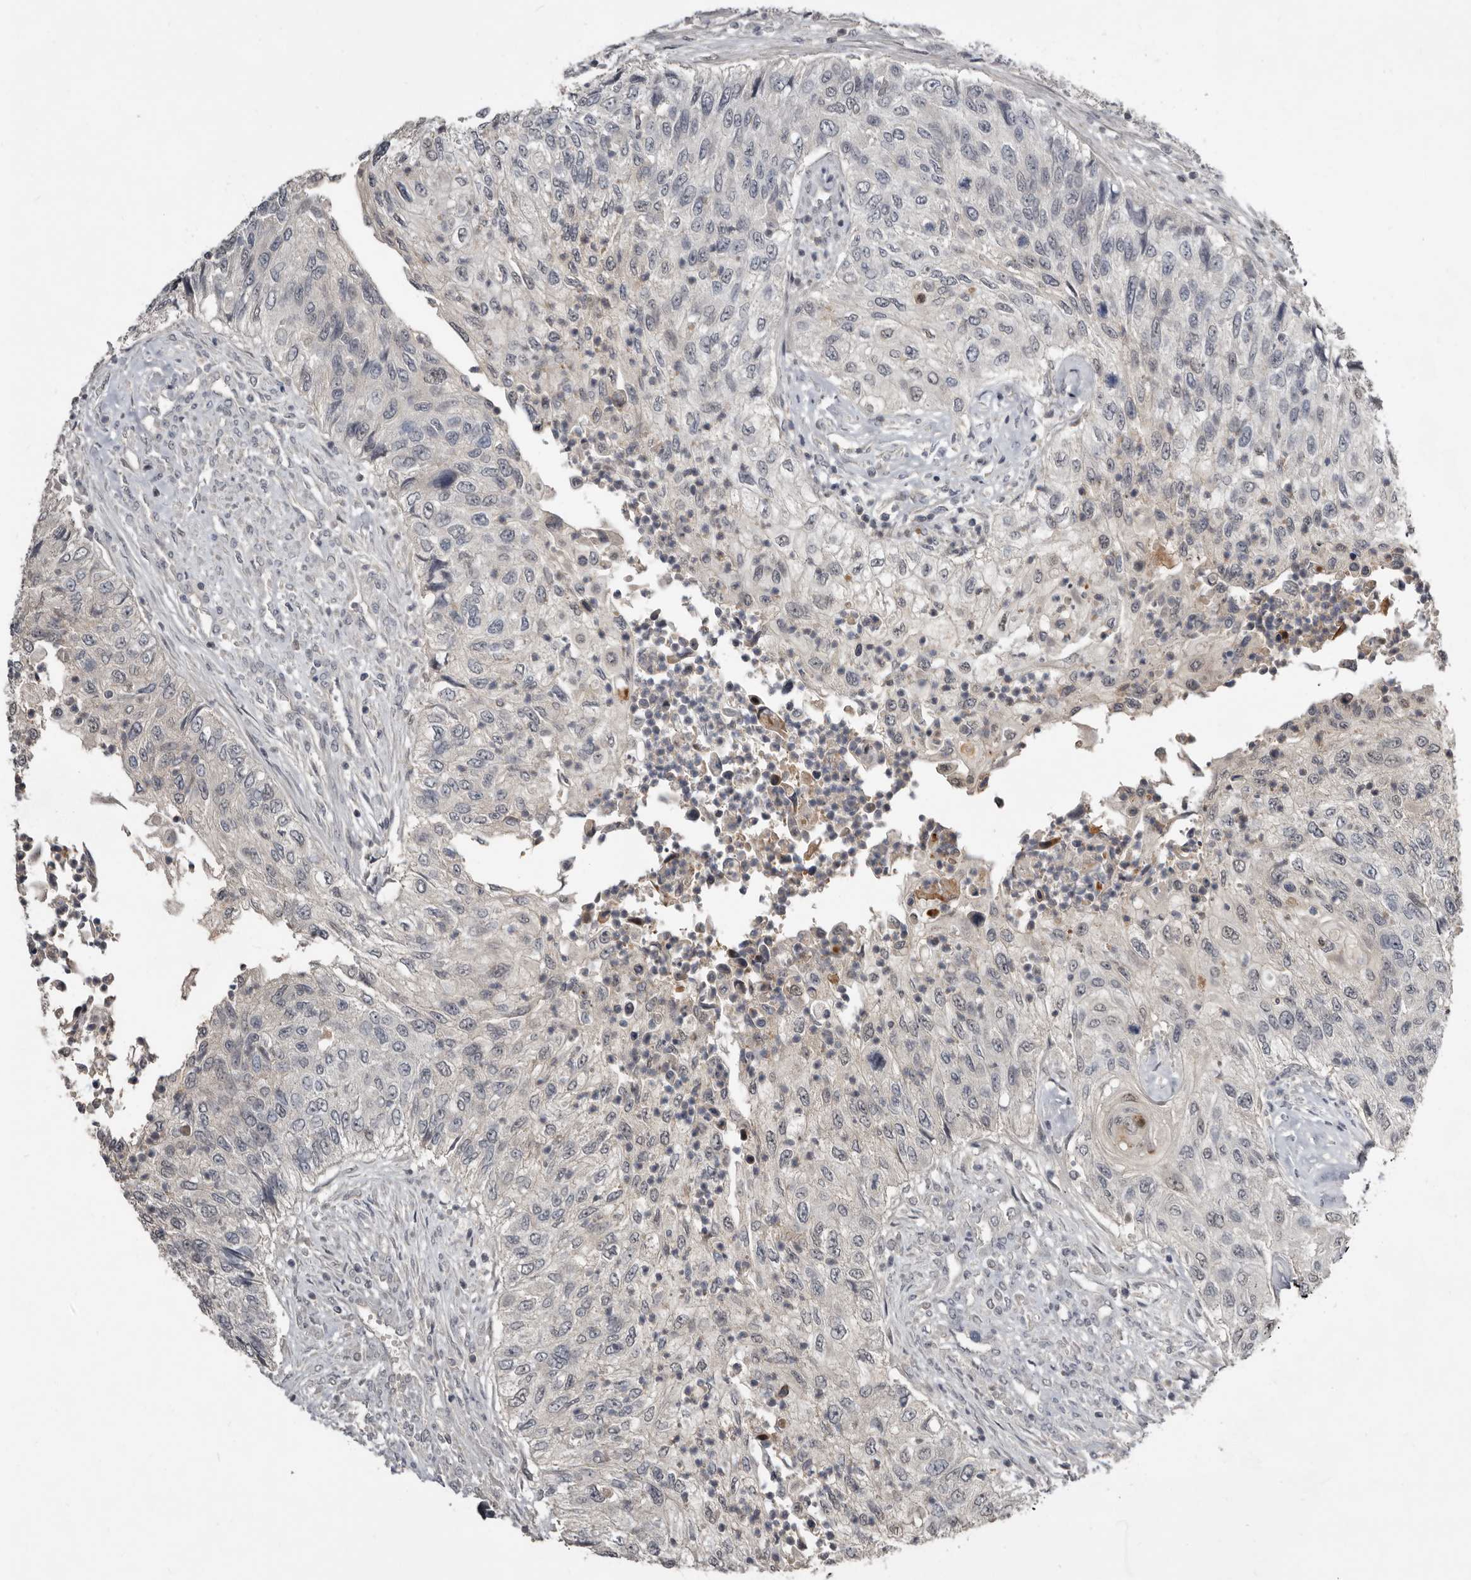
{"staining": {"intensity": "negative", "quantity": "none", "location": "none"}, "tissue": "urothelial cancer", "cell_type": "Tumor cells", "image_type": "cancer", "snomed": [{"axis": "morphology", "description": "Urothelial carcinoma, High grade"}, {"axis": "topography", "description": "Urinary bladder"}], "caption": "An image of urothelial cancer stained for a protein displays no brown staining in tumor cells.", "gene": "RBKS", "patient": {"sex": "female", "age": 60}}